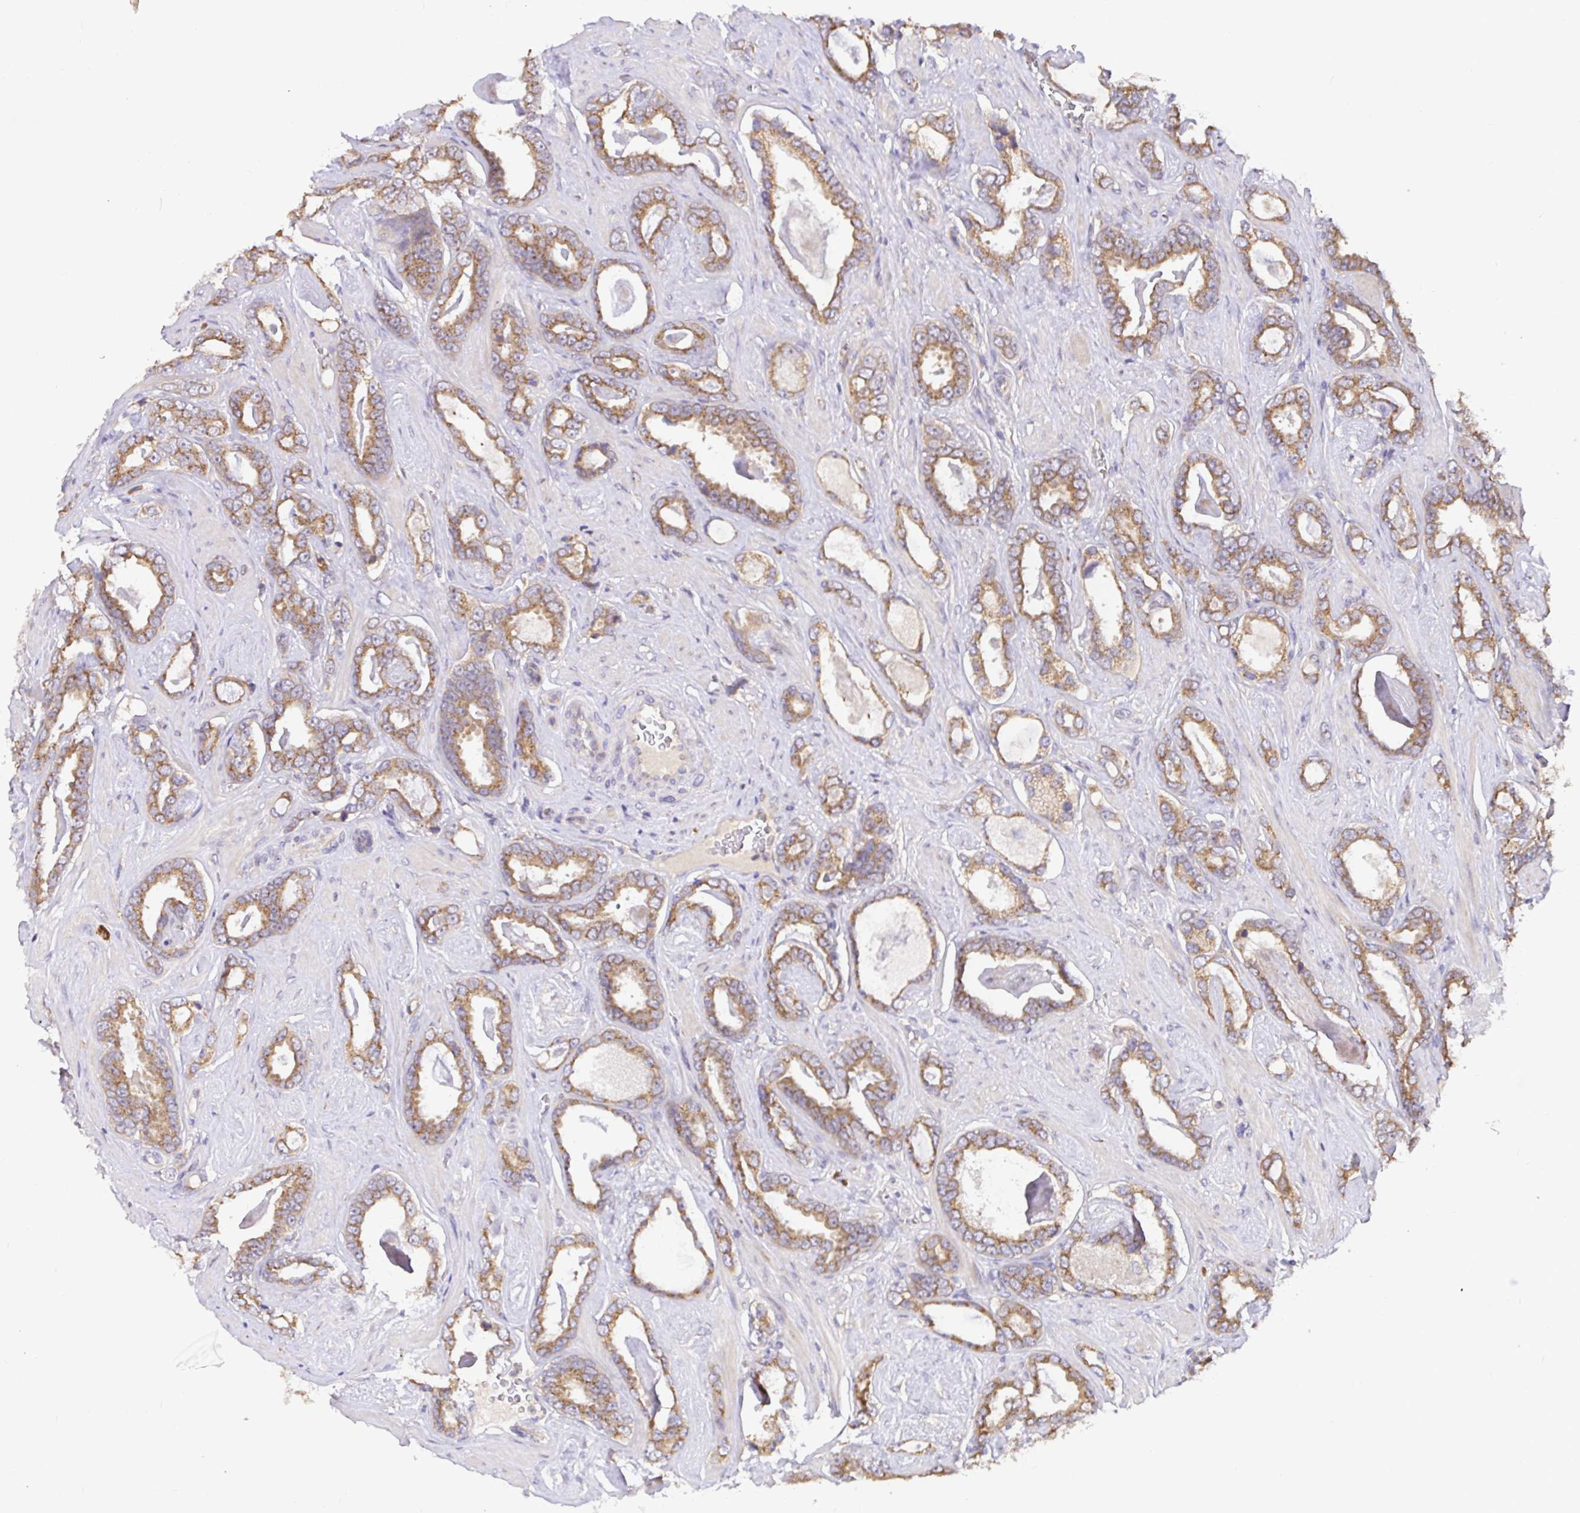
{"staining": {"intensity": "moderate", "quantity": ">75%", "location": "cytoplasmic/membranous"}, "tissue": "prostate cancer", "cell_type": "Tumor cells", "image_type": "cancer", "snomed": [{"axis": "morphology", "description": "Adenocarcinoma, High grade"}, {"axis": "topography", "description": "Prostate"}], "caption": "This micrograph displays prostate cancer (adenocarcinoma (high-grade)) stained with IHC to label a protein in brown. The cytoplasmic/membranous of tumor cells show moderate positivity for the protein. Nuclei are counter-stained blue.", "gene": "ELP1", "patient": {"sex": "male", "age": 63}}